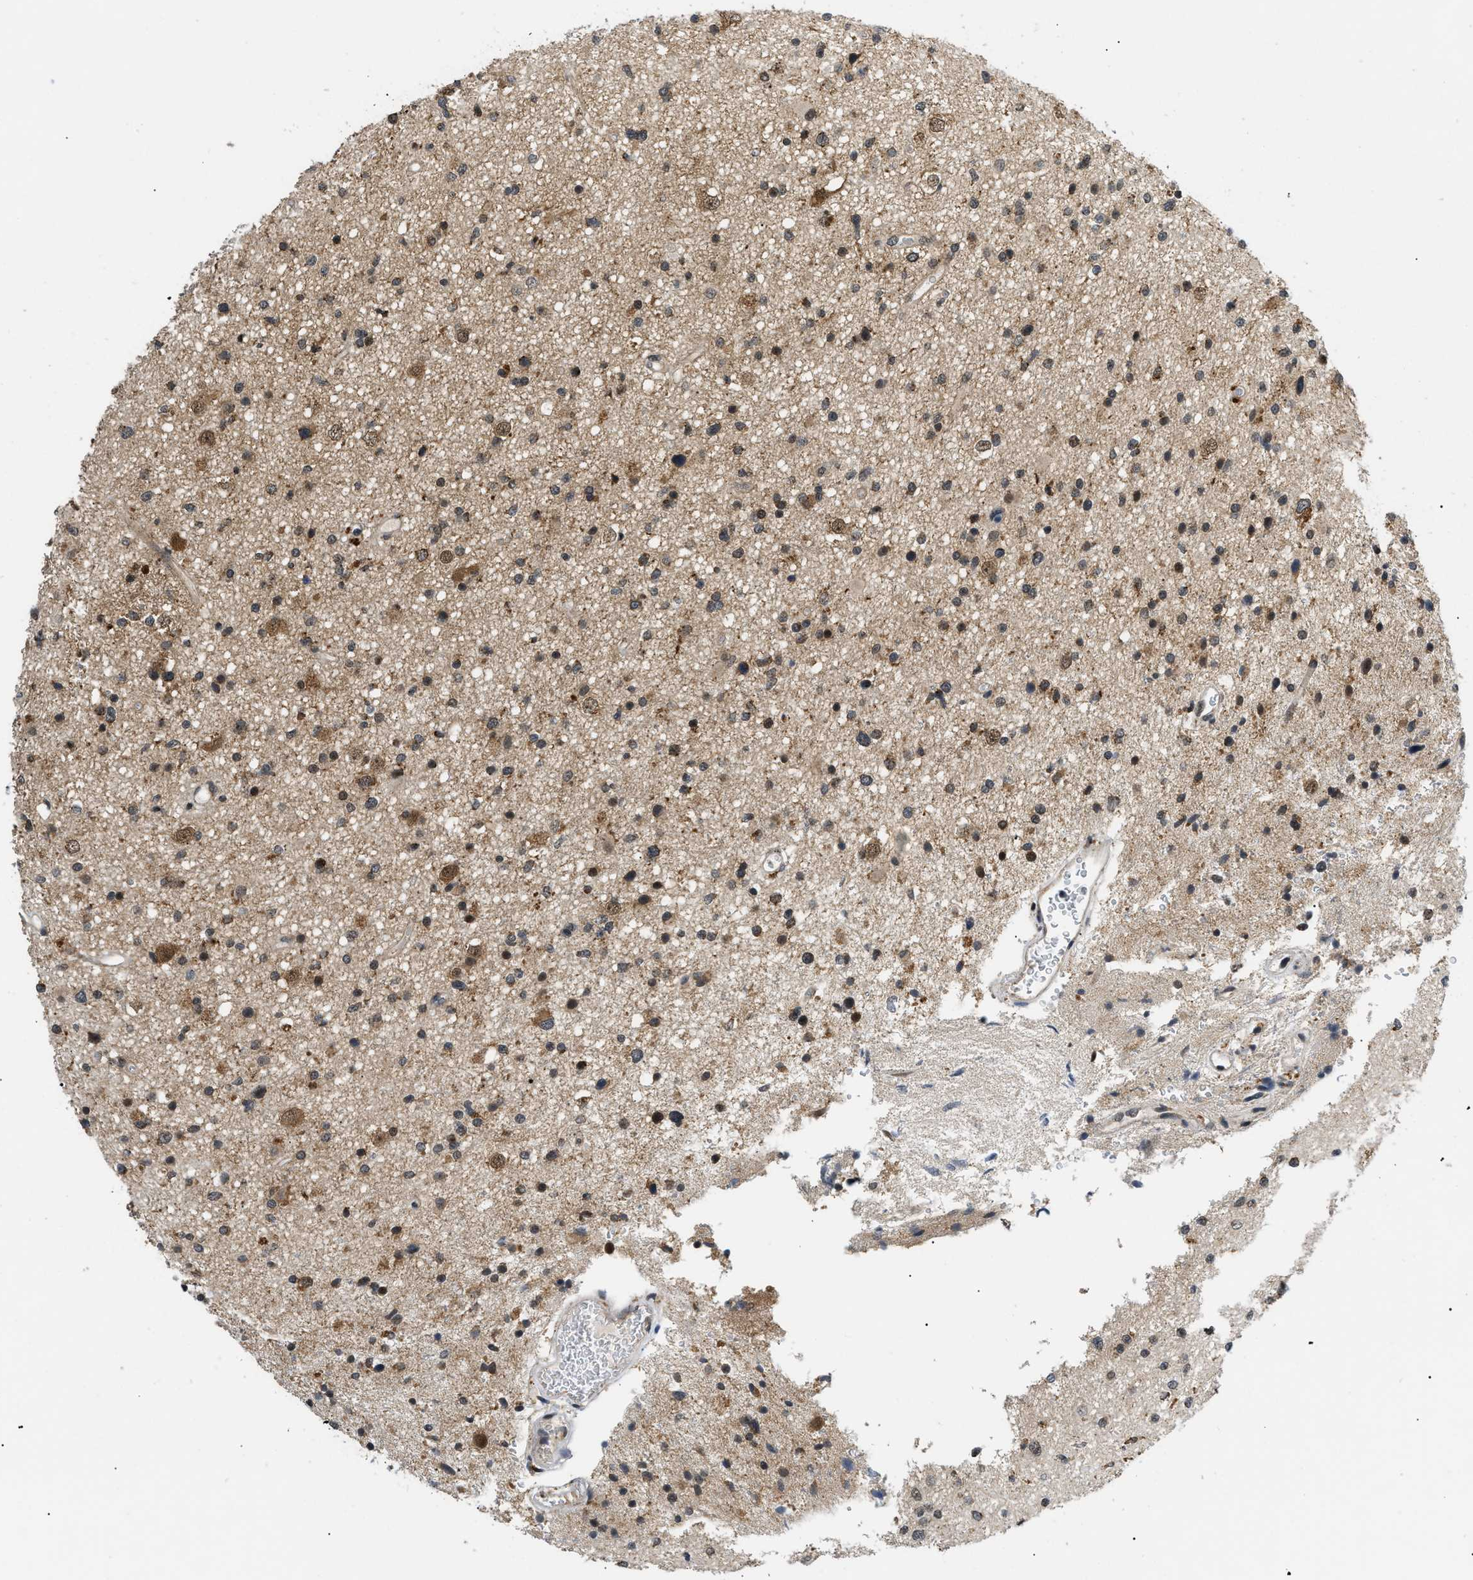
{"staining": {"intensity": "moderate", "quantity": "25%-75%", "location": "cytoplasmic/membranous,nuclear"}, "tissue": "glioma", "cell_type": "Tumor cells", "image_type": "cancer", "snomed": [{"axis": "morphology", "description": "Glioma, malignant, High grade"}, {"axis": "topography", "description": "Brain"}], "caption": "Immunohistochemical staining of glioma reveals medium levels of moderate cytoplasmic/membranous and nuclear protein positivity in about 25%-75% of tumor cells.", "gene": "ZBTB11", "patient": {"sex": "male", "age": 33}}